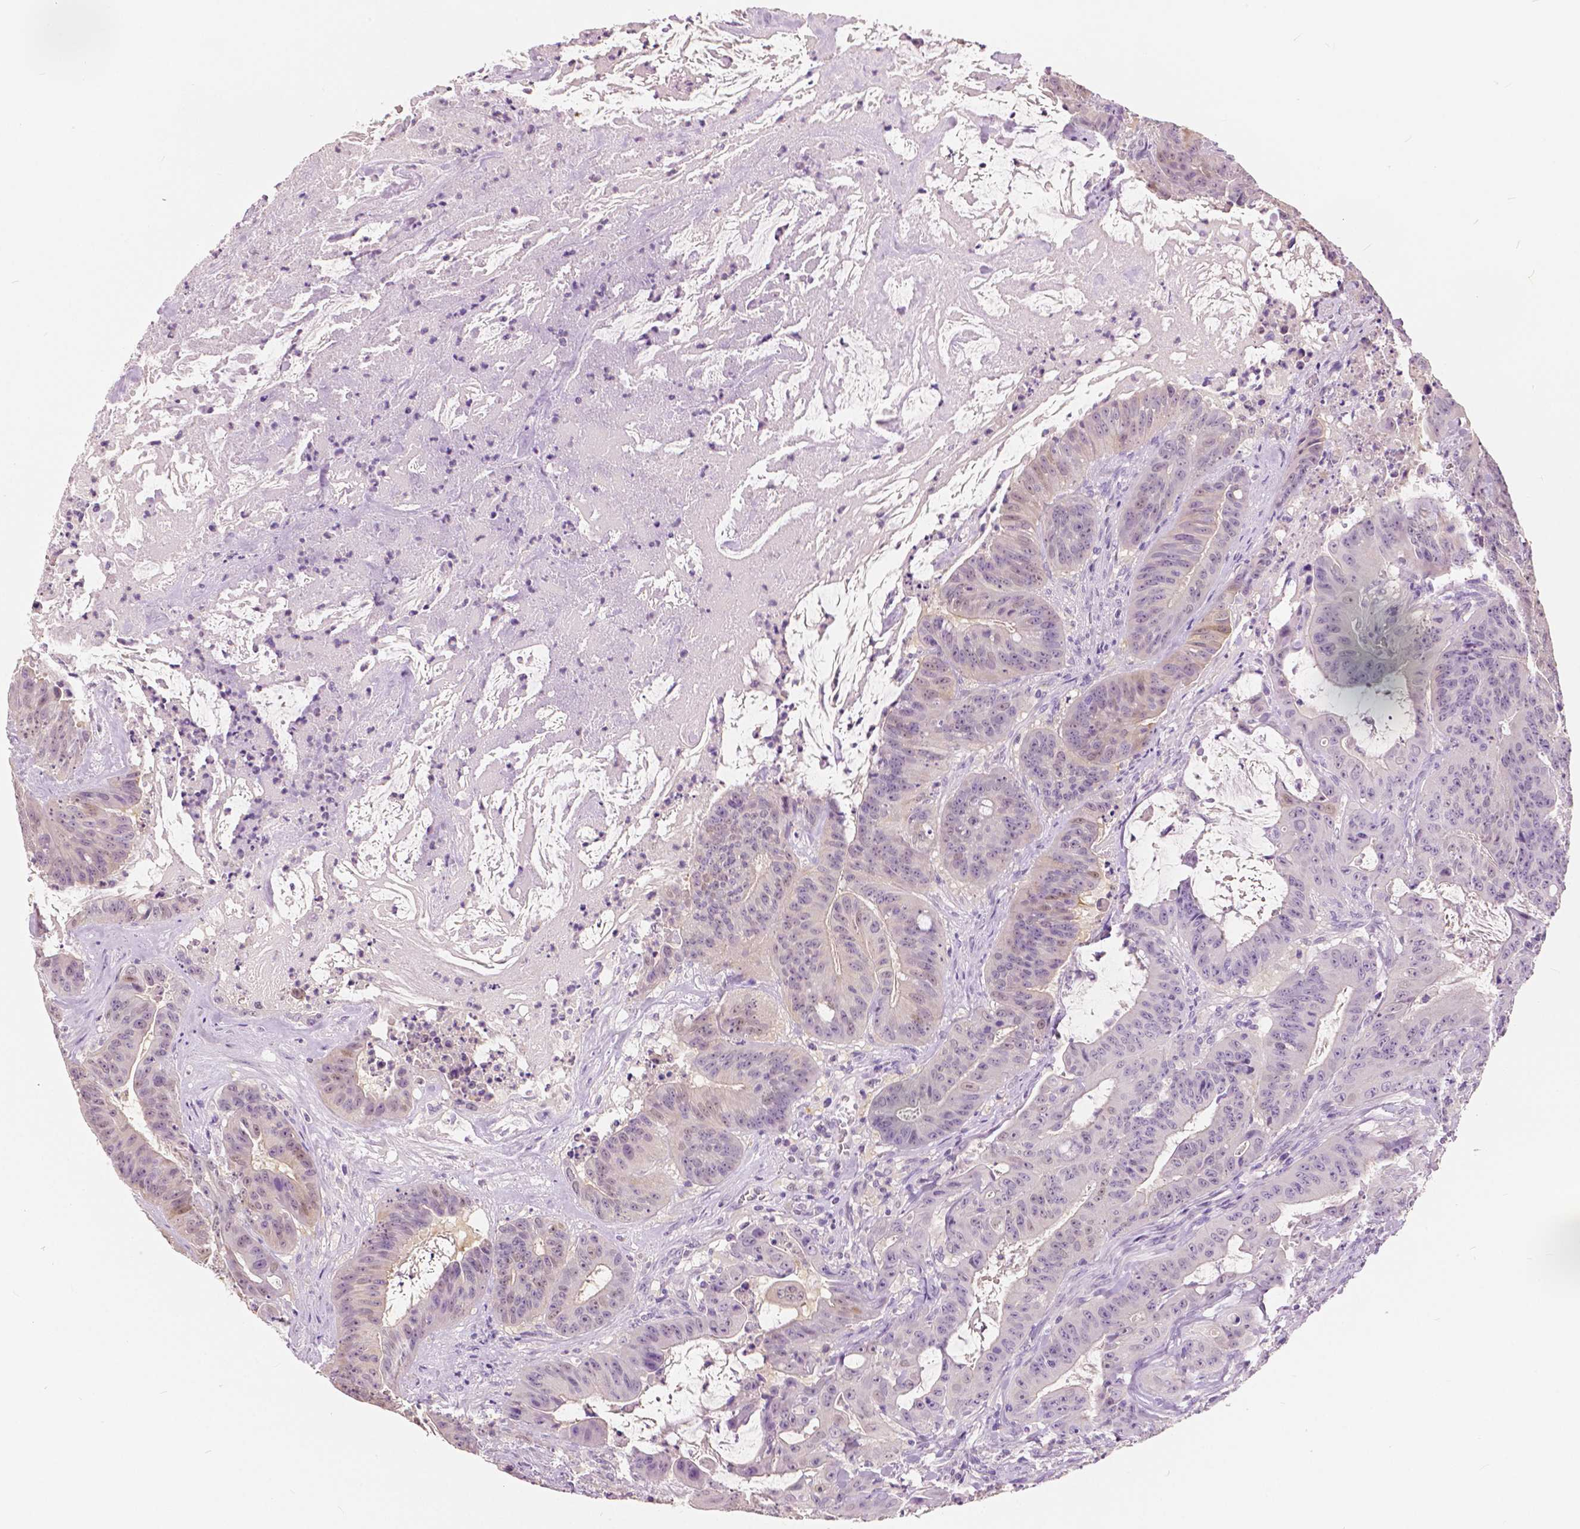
{"staining": {"intensity": "weak", "quantity": "<25%", "location": "cytoplasmic/membranous"}, "tissue": "colorectal cancer", "cell_type": "Tumor cells", "image_type": "cancer", "snomed": [{"axis": "morphology", "description": "Adenocarcinoma, NOS"}, {"axis": "topography", "description": "Colon"}], "caption": "Immunohistochemical staining of colorectal cancer reveals no significant expression in tumor cells.", "gene": "TKFC", "patient": {"sex": "male", "age": 33}}